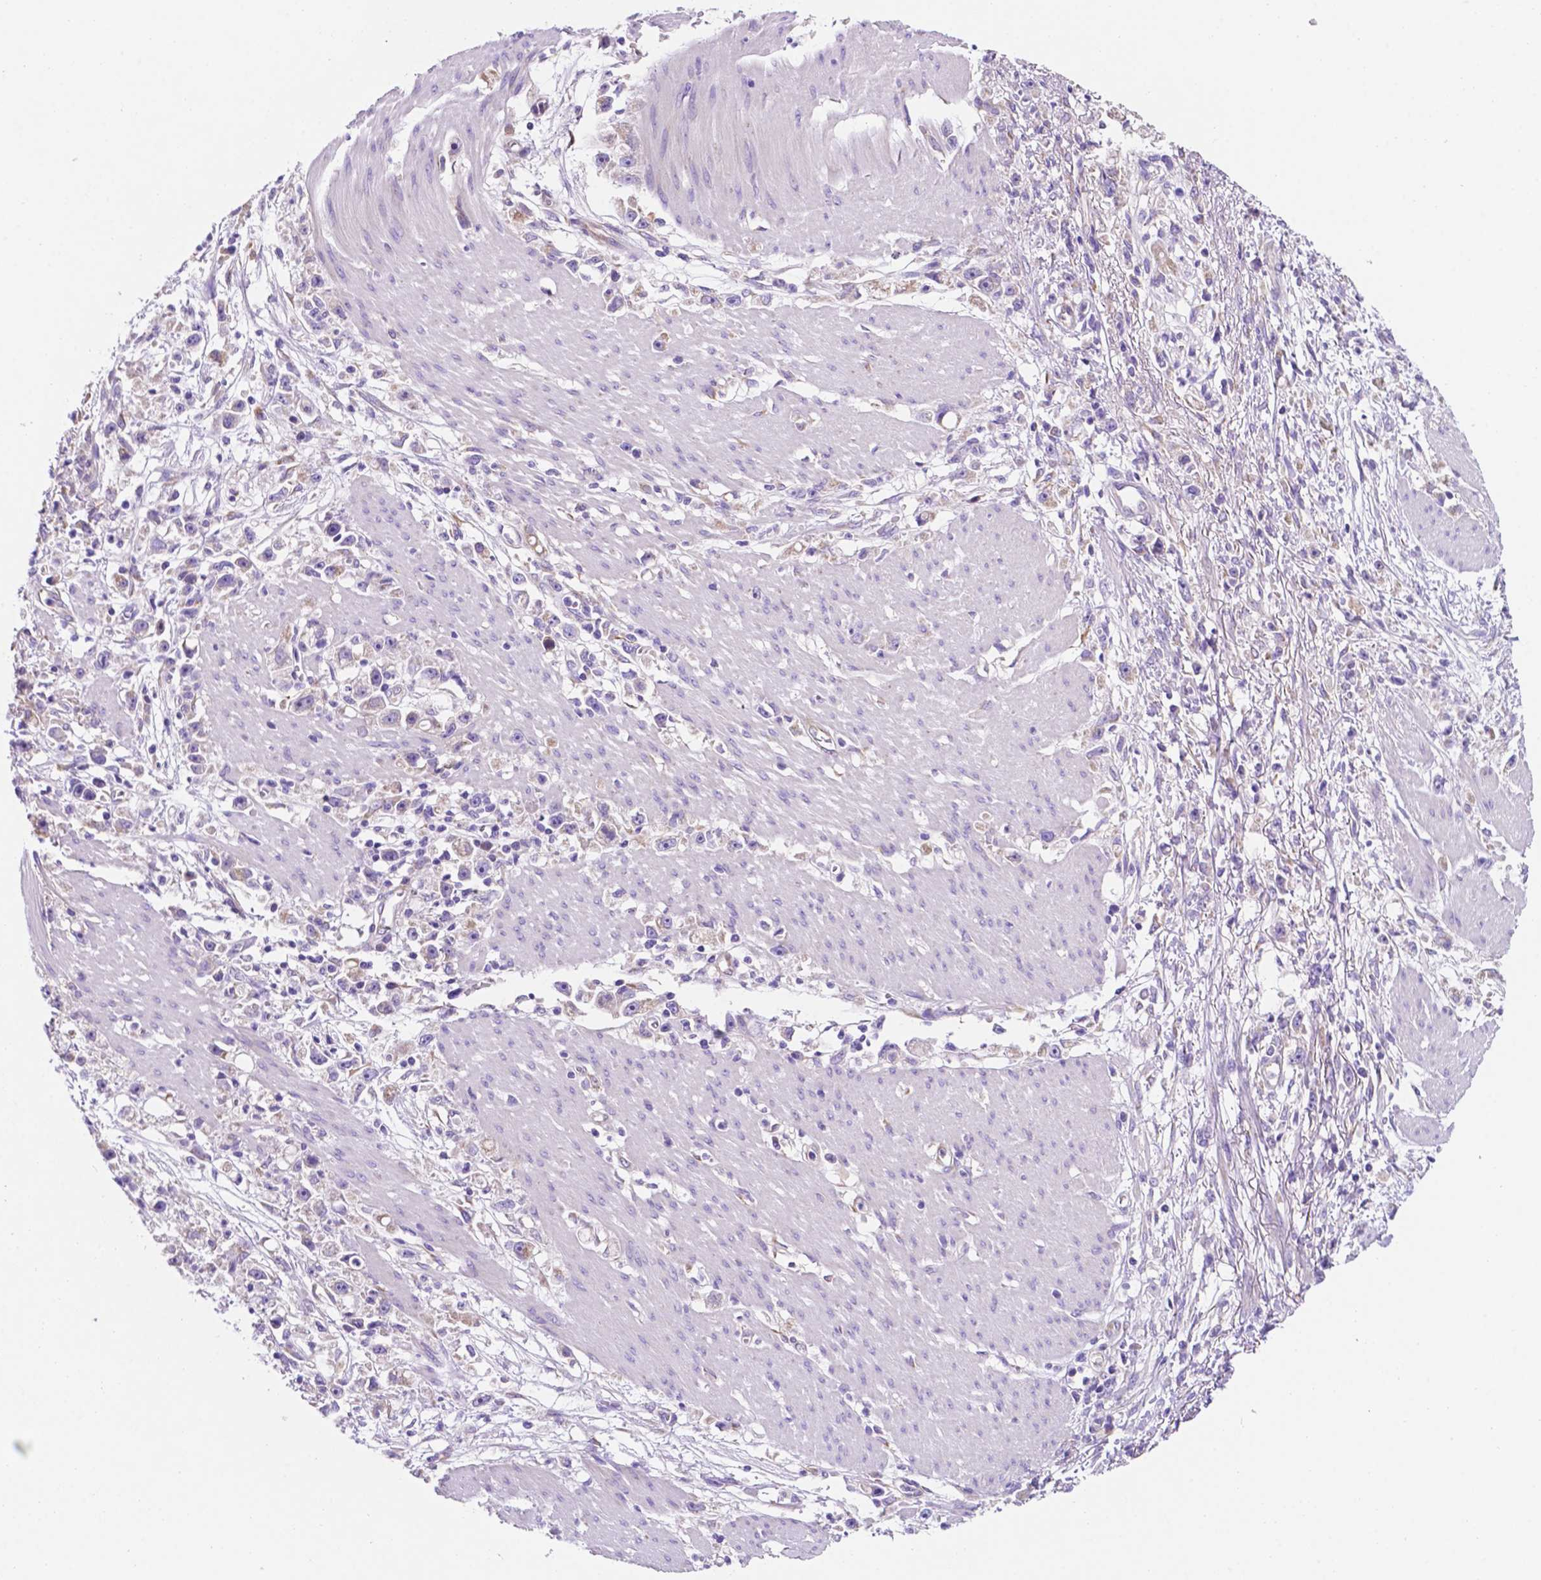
{"staining": {"intensity": "negative", "quantity": "none", "location": "none"}, "tissue": "stomach cancer", "cell_type": "Tumor cells", "image_type": "cancer", "snomed": [{"axis": "morphology", "description": "Adenocarcinoma, NOS"}, {"axis": "topography", "description": "Stomach"}], "caption": "Immunohistochemical staining of human adenocarcinoma (stomach) shows no significant positivity in tumor cells.", "gene": "CEACAM7", "patient": {"sex": "female", "age": 59}}